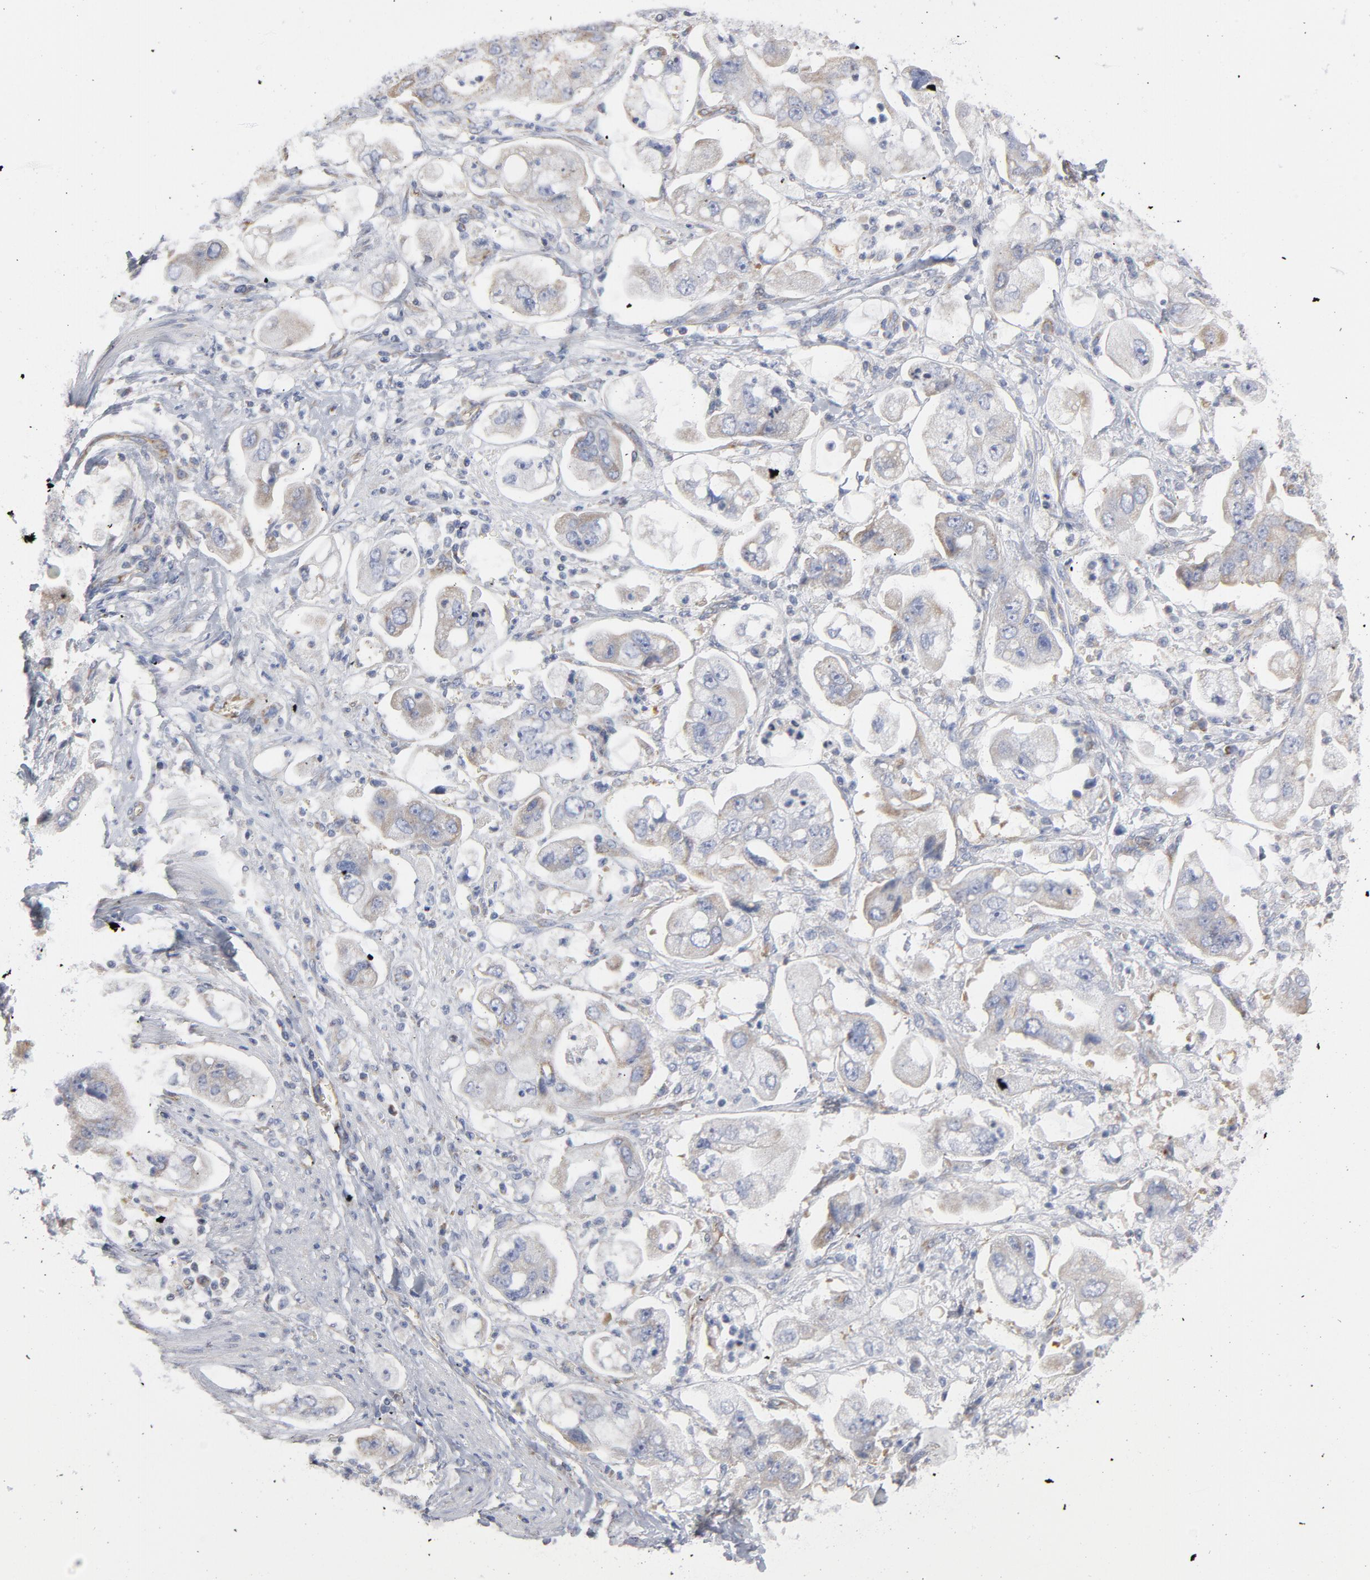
{"staining": {"intensity": "weak", "quantity": "<25%", "location": "cytoplasmic/membranous"}, "tissue": "stomach cancer", "cell_type": "Tumor cells", "image_type": "cancer", "snomed": [{"axis": "morphology", "description": "Adenocarcinoma, NOS"}, {"axis": "topography", "description": "Stomach"}], "caption": "Stomach cancer stained for a protein using immunohistochemistry demonstrates no staining tumor cells.", "gene": "OXA1L", "patient": {"sex": "male", "age": 62}}